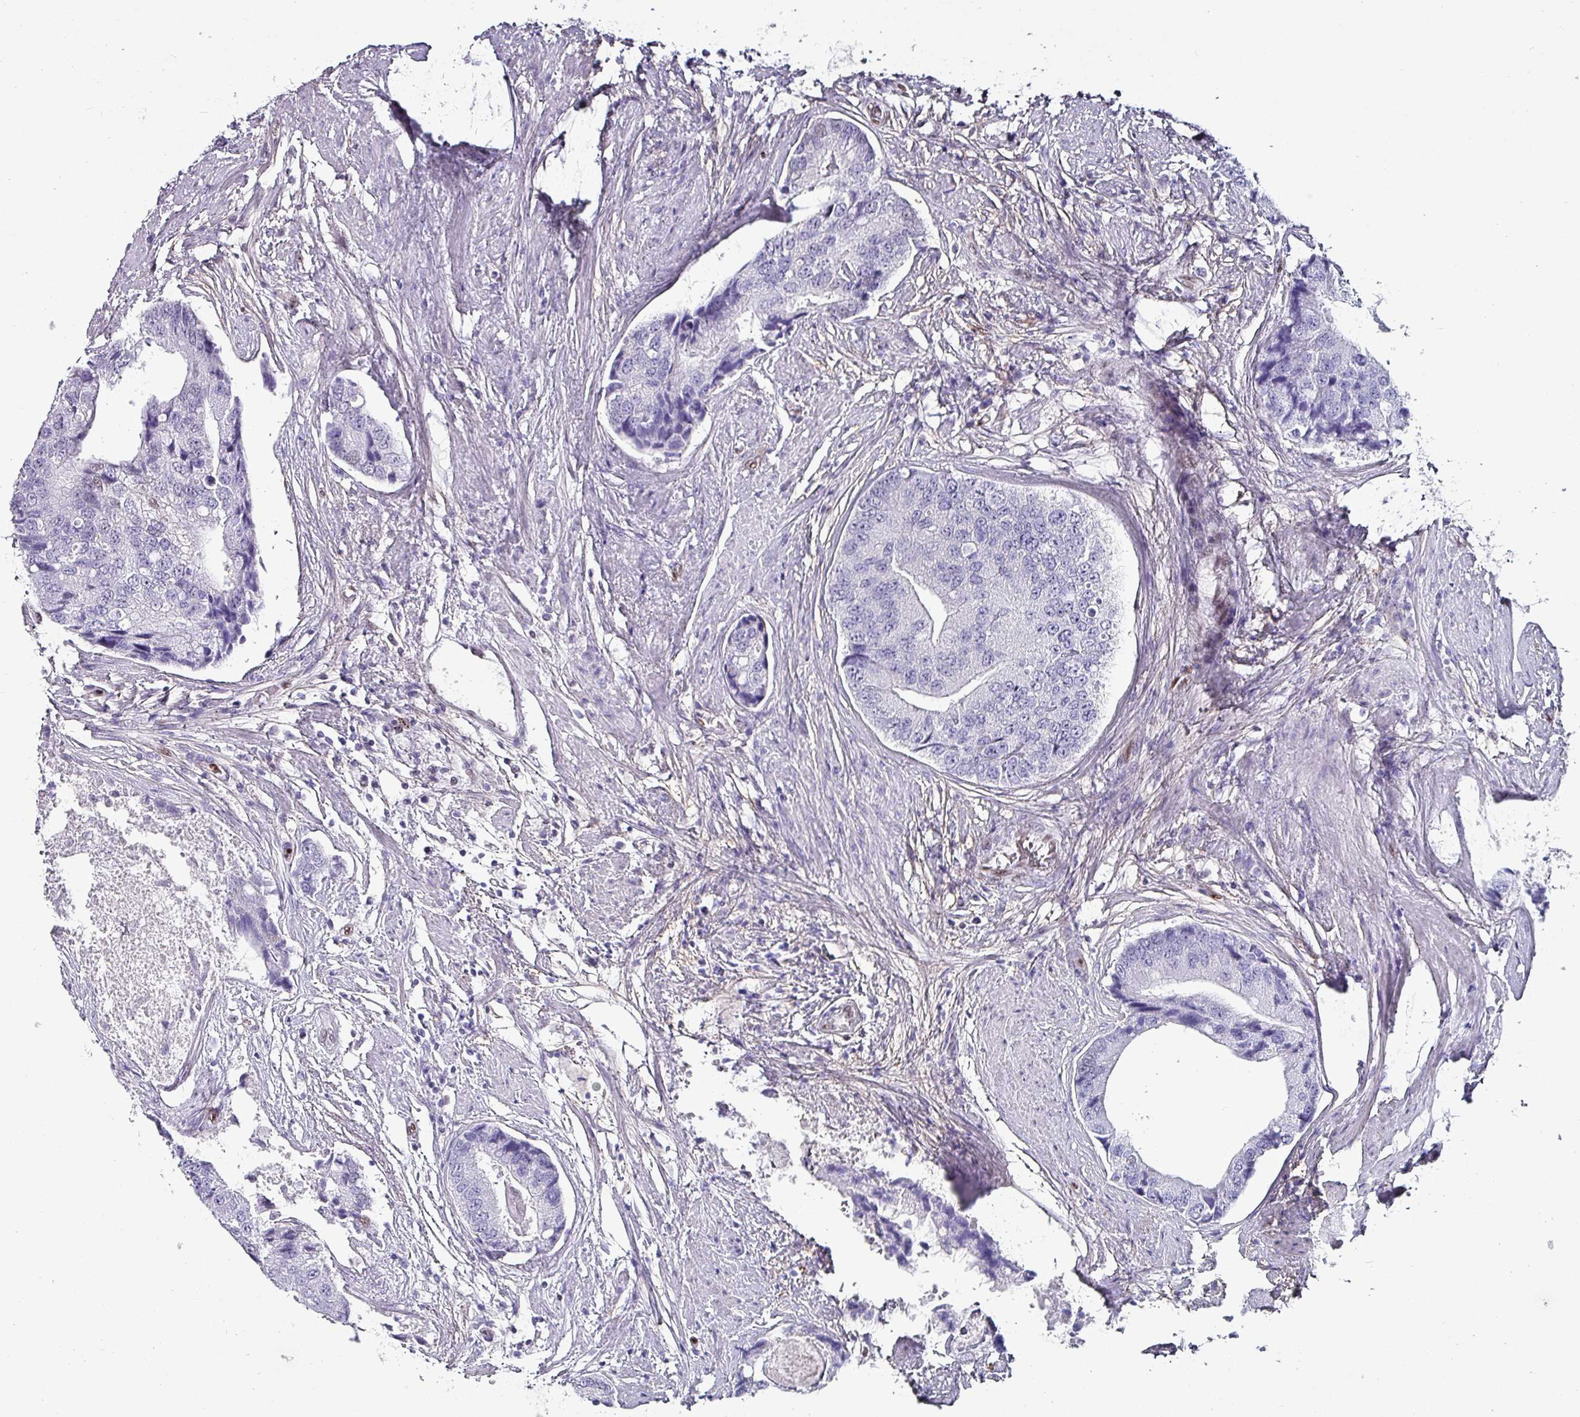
{"staining": {"intensity": "negative", "quantity": "none", "location": "none"}, "tissue": "prostate cancer", "cell_type": "Tumor cells", "image_type": "cancer", "snomed": [{"axis": "morphology", "description": "Adenocarcinoma, High grade"}, {"axis": "topography", "description": "Prostate"}], "caption": "Prostate cancer was stained to show a protein in brown. There is no significant staining in tumor cells.", "gene": "ZNF816-ZNF321P", "patient": {"sex": "male", "age": 70}}